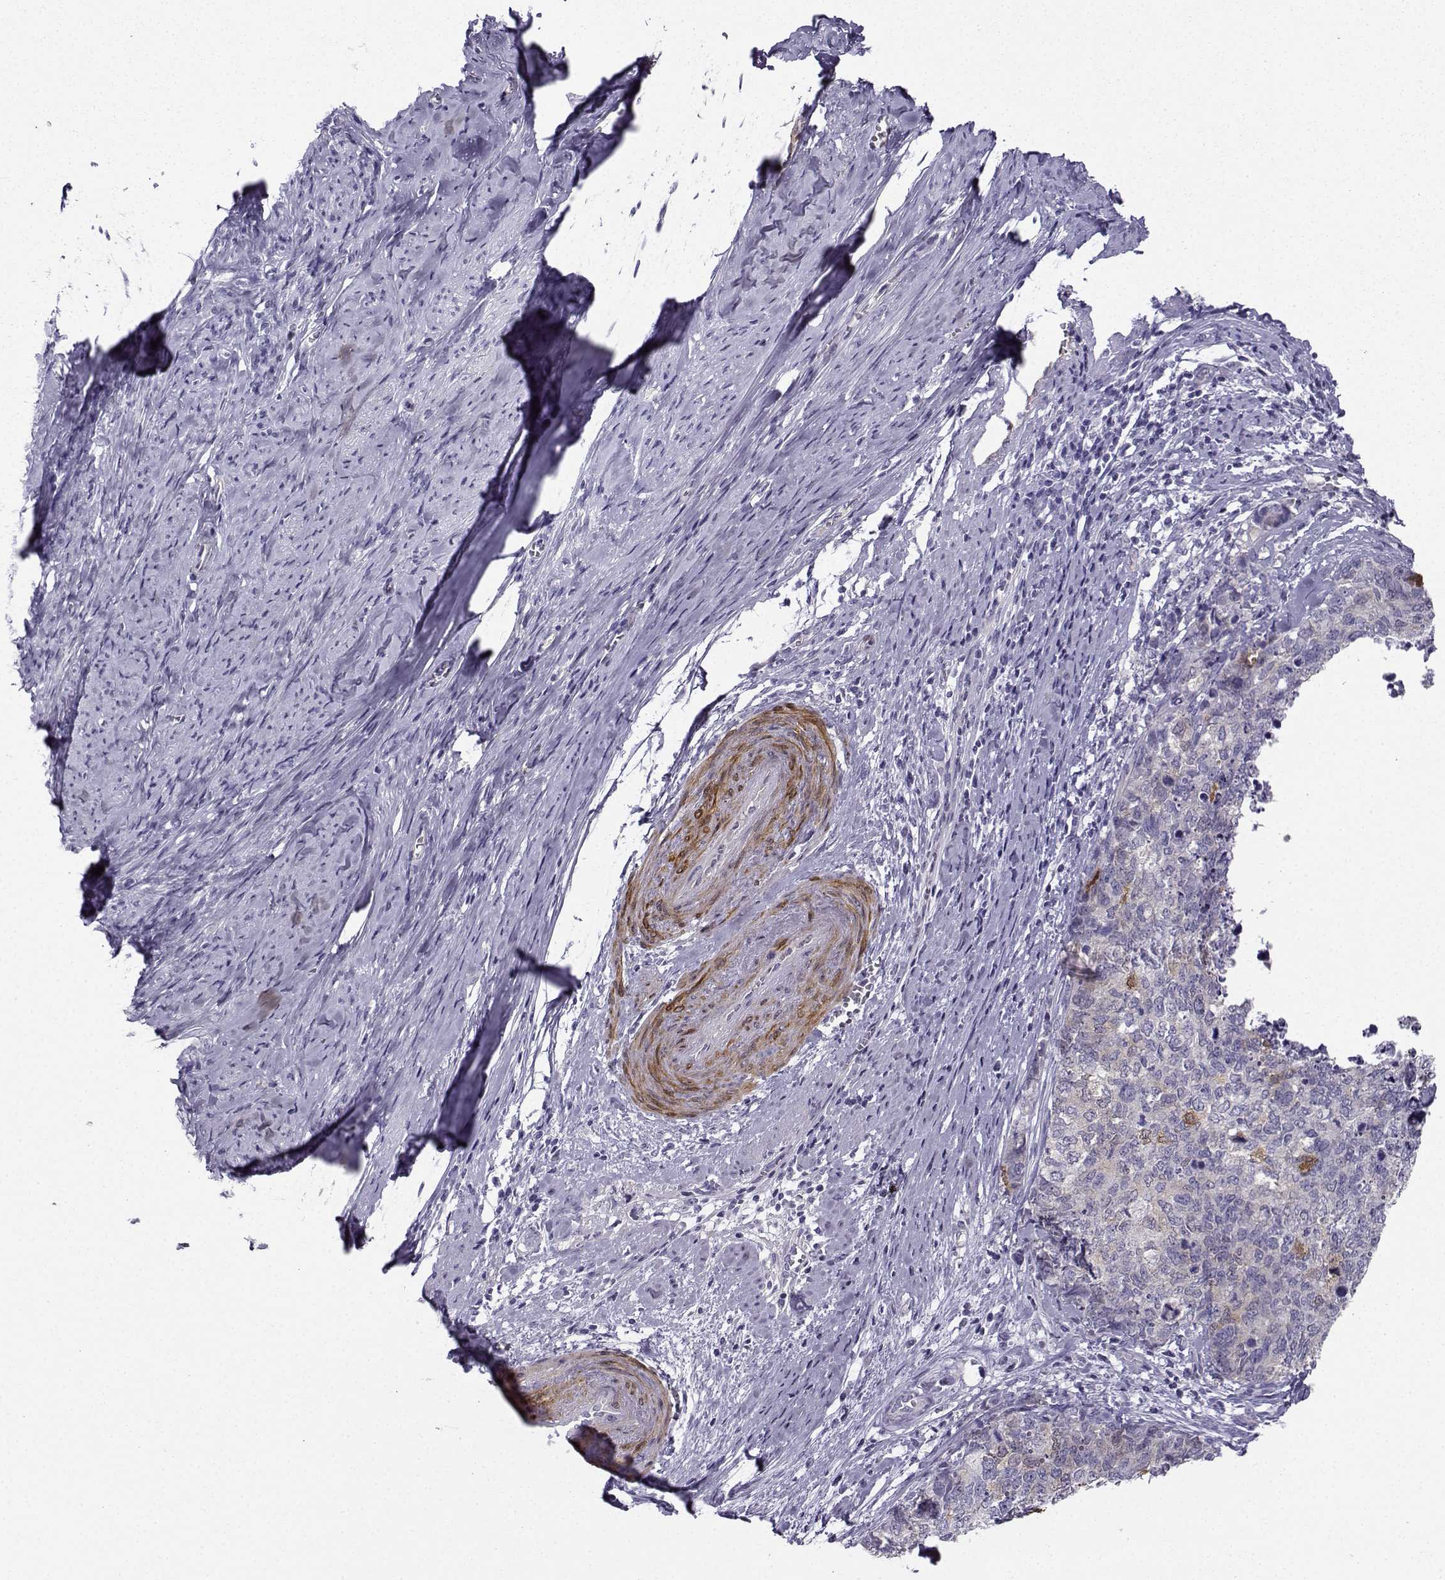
{"staining": {"intensity": "moderate", "quantity": "<25%", "location": "cytoplasmic/membranous"}, "tissue": "cervical cancer", "cell_type": "Tumor cells", "image_type": "cancer", "snomed": [{"axis": "morphology", "description": "Squamous cell carcinoma, NOS"}, {"axis": "topography", "description": "Cervix"}], "caption": "Immunohistochemical staining of human cervical cancer displays moderate cytoplasmic/membranous protein positivity in approximately <25% of tumor cells.", "gene": "NQO1", "patient": {"sex": "female", "age": 63}}